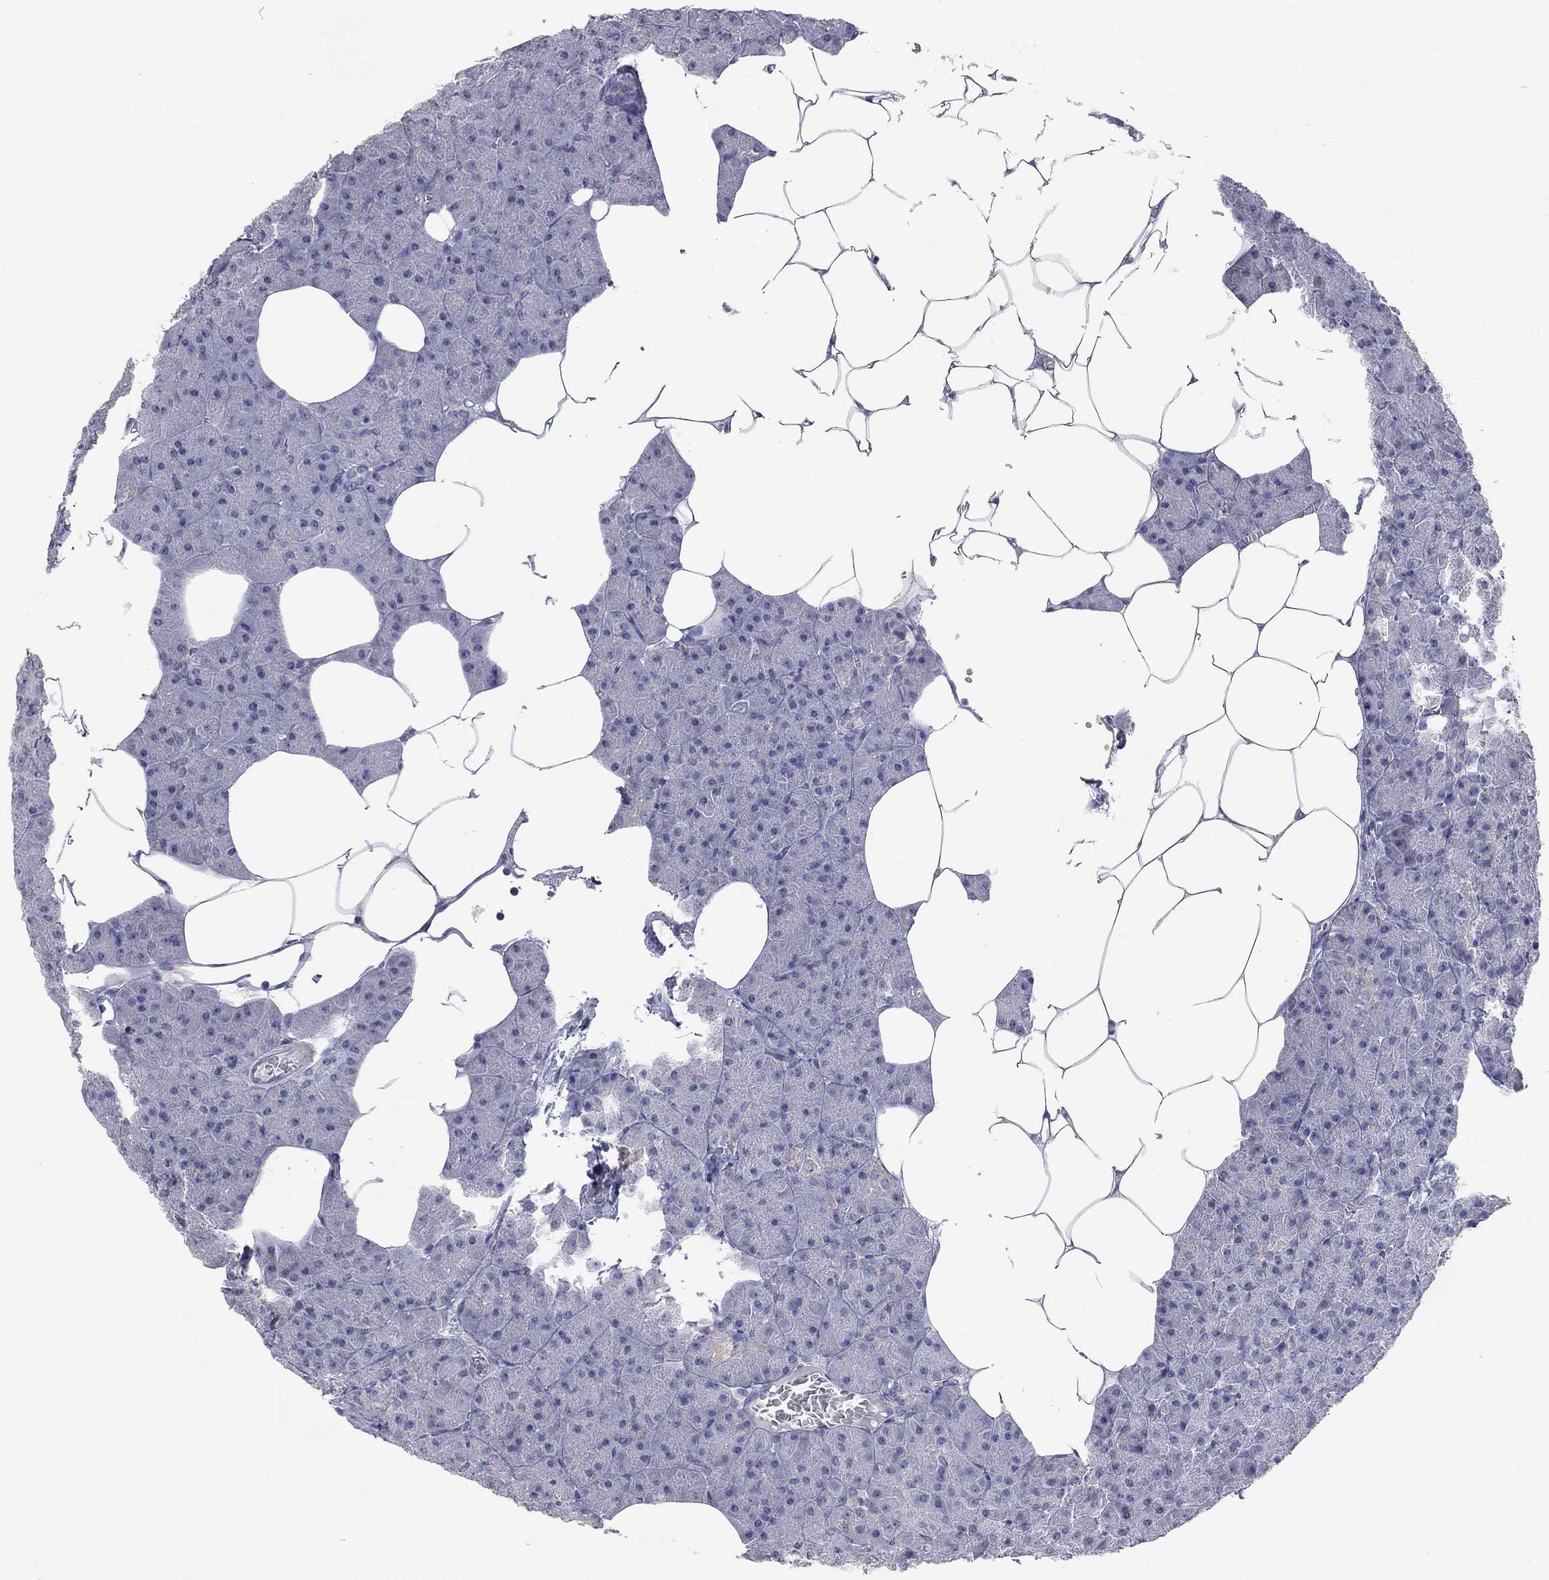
{"staining": {"intensity": "negative", "quantity": "none", "location": "none"}, "tissue": "pancreas", "cell_type": "Exocrine glandular cells", "image_type": "normal", "snomed": [{"axis": "morphology", "description": "Normal tissue, NOS"}, {"axis": "topography", "description": "Pancreas"}], "caption": "A micrograph of human pancreas is negative for staining in exocrine glandular cells. (Stains: DAB immunohistochemistry (IHC) with hematoxylin counter stain, Microscopy: brightfield microscopy at high magnification).", "gene": "OPRK1", "patient": {"sex": "male", "age": 61}}